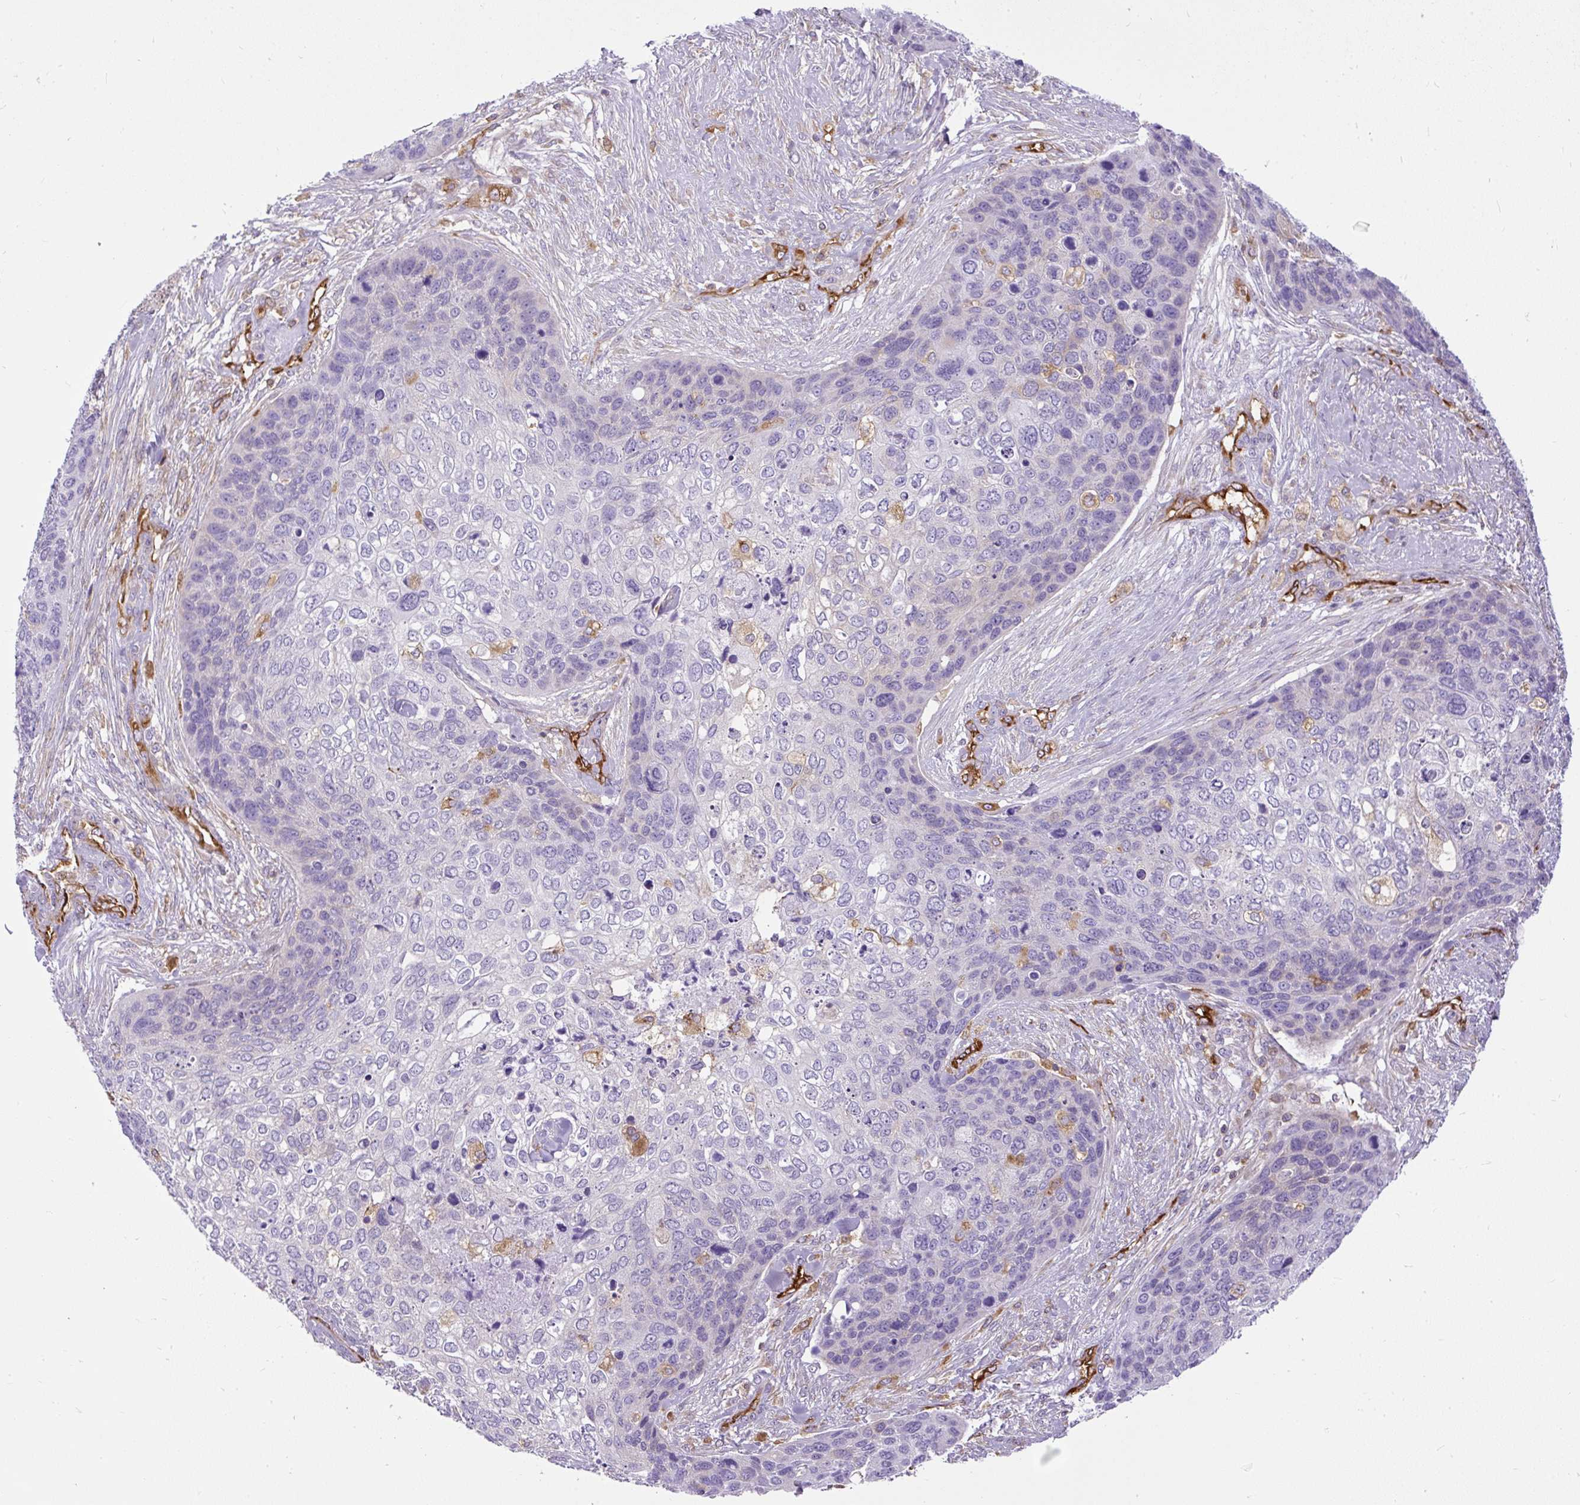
{"staining": {"intensity": "negative", "quantity": "none", "location": "none"}, "tissue": "skin cancer", "cell_type": "Tumor cells", "image_type": "cancer", "snomed": [{"axis": "morphology", "description": "Basal cell carcinoma"}, {"axis": "topography", "description": "Skin"}], "caption": "This is an IHC photomicrograph of human basal cell carcinoma (skin). There is no positivity in tumor cells.", "gene": "MAP1S", "patient": {"sex": "female", "age": 74}}